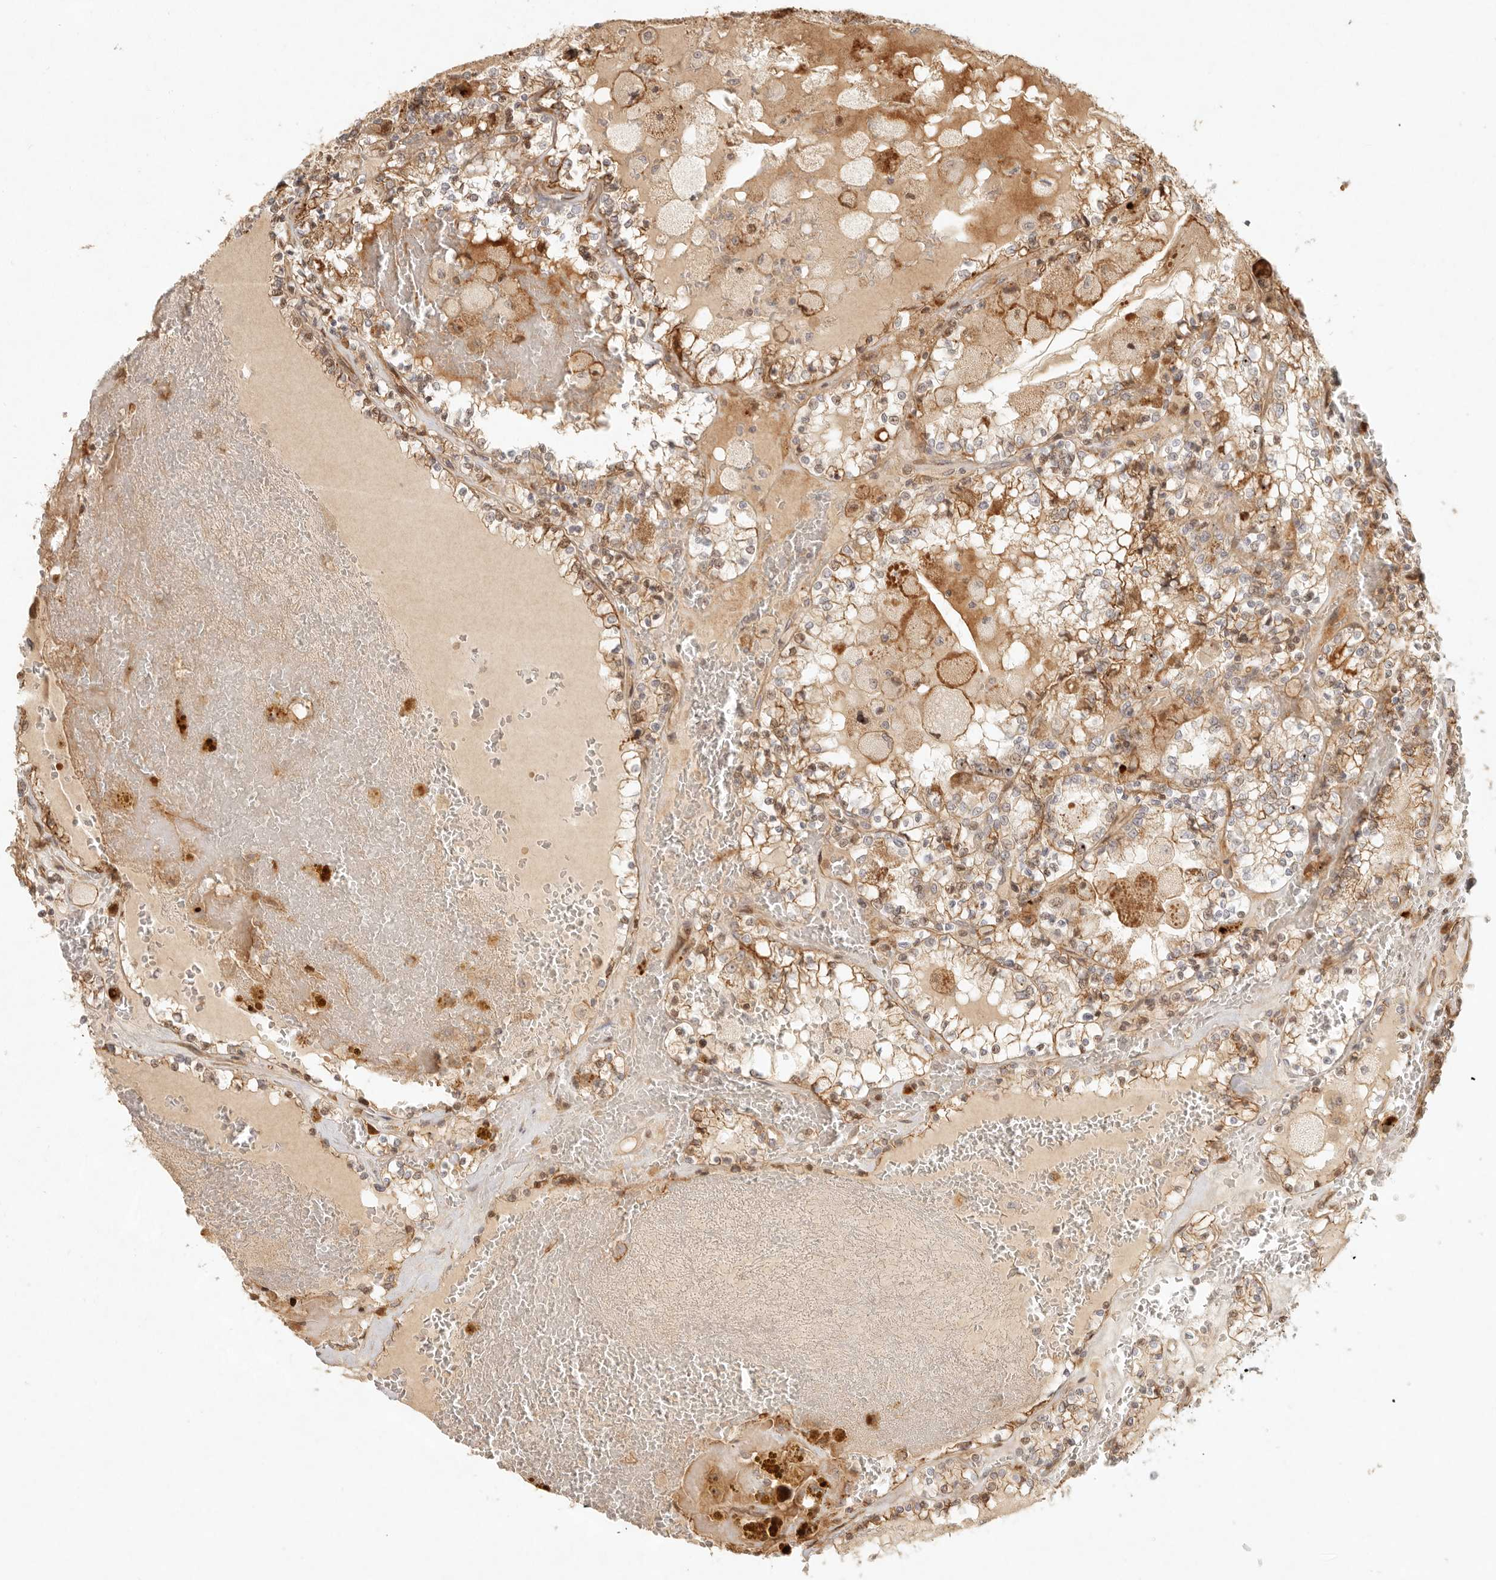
{"staining": {"intensity": "moderate", "quantity": ">75%", "location": "cytoplasmic/membranous"}, "tissue": "renal cancer", "cell_type": "Tumor cells", "image_type": "cancer", "snomed": [{"axis": "morphology", "description": "Adenocarcinoma, NOS"}, {"axis": "topography", "description": "Kidney"}], "caption": "Immunohistochemistry (IHC) of renal cancer (adenocarcinoma) shows medium levels of moderate cytoplasmic/membranous staining in about >75% of tumor cells.", "gene": "KLHL38", "patient": {"sex": "female", "age": 56}}